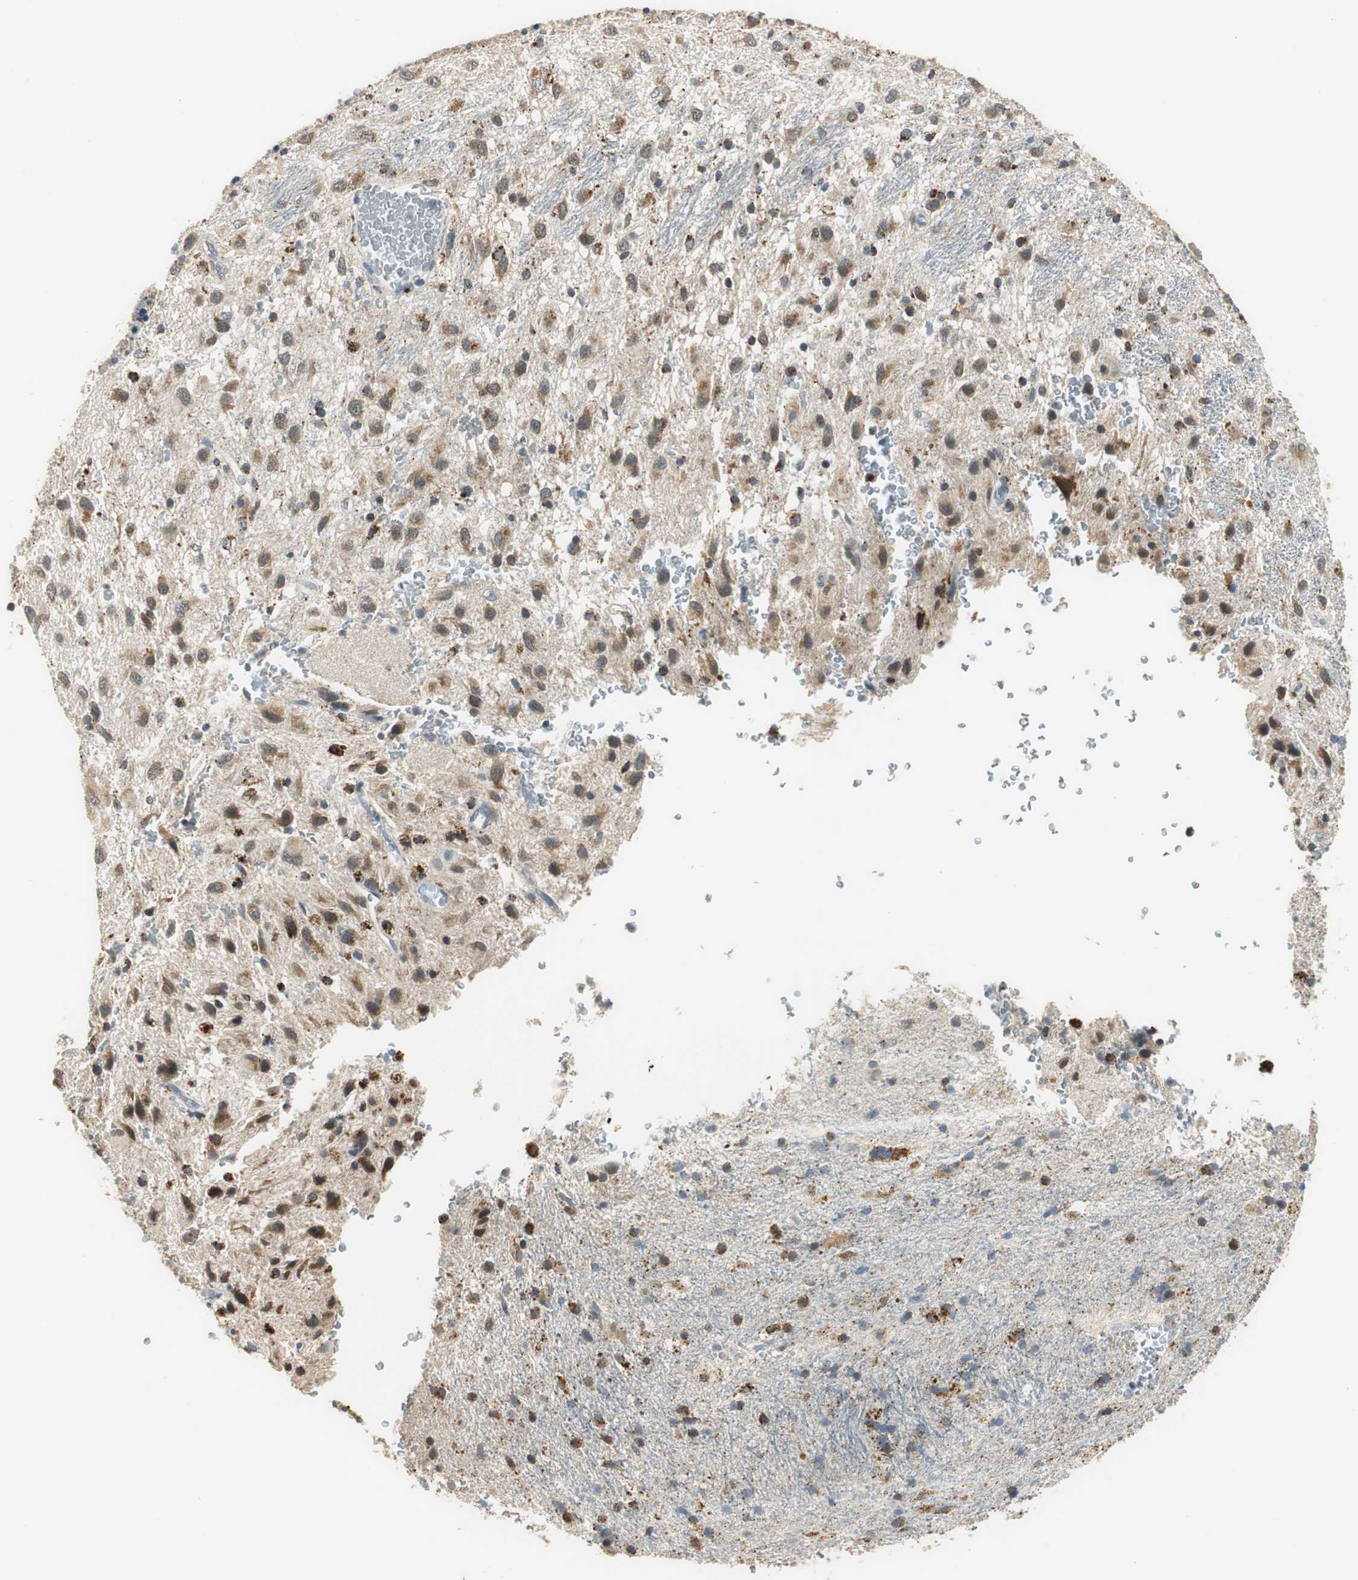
{"staining": {"intensity": "moderate", "quantity": "25%-75%", "location": "cytoplasmic/membranous"}, "tissue": "glioma", "cell_type": "Tumor cells", "image_type": "cancer", "snomed": [{"axis": "morphology", "description": "Glioma, malignant, Low grade"}, {"axis": "topography", "description": "Brain"}], "caption": "Moderate cytoplasmic/membranous protein expression is identified in about 25%-75% of tumor cells in glioma.", "gene": "NIT1", "patient": {"sex": "male", "age": 77}}